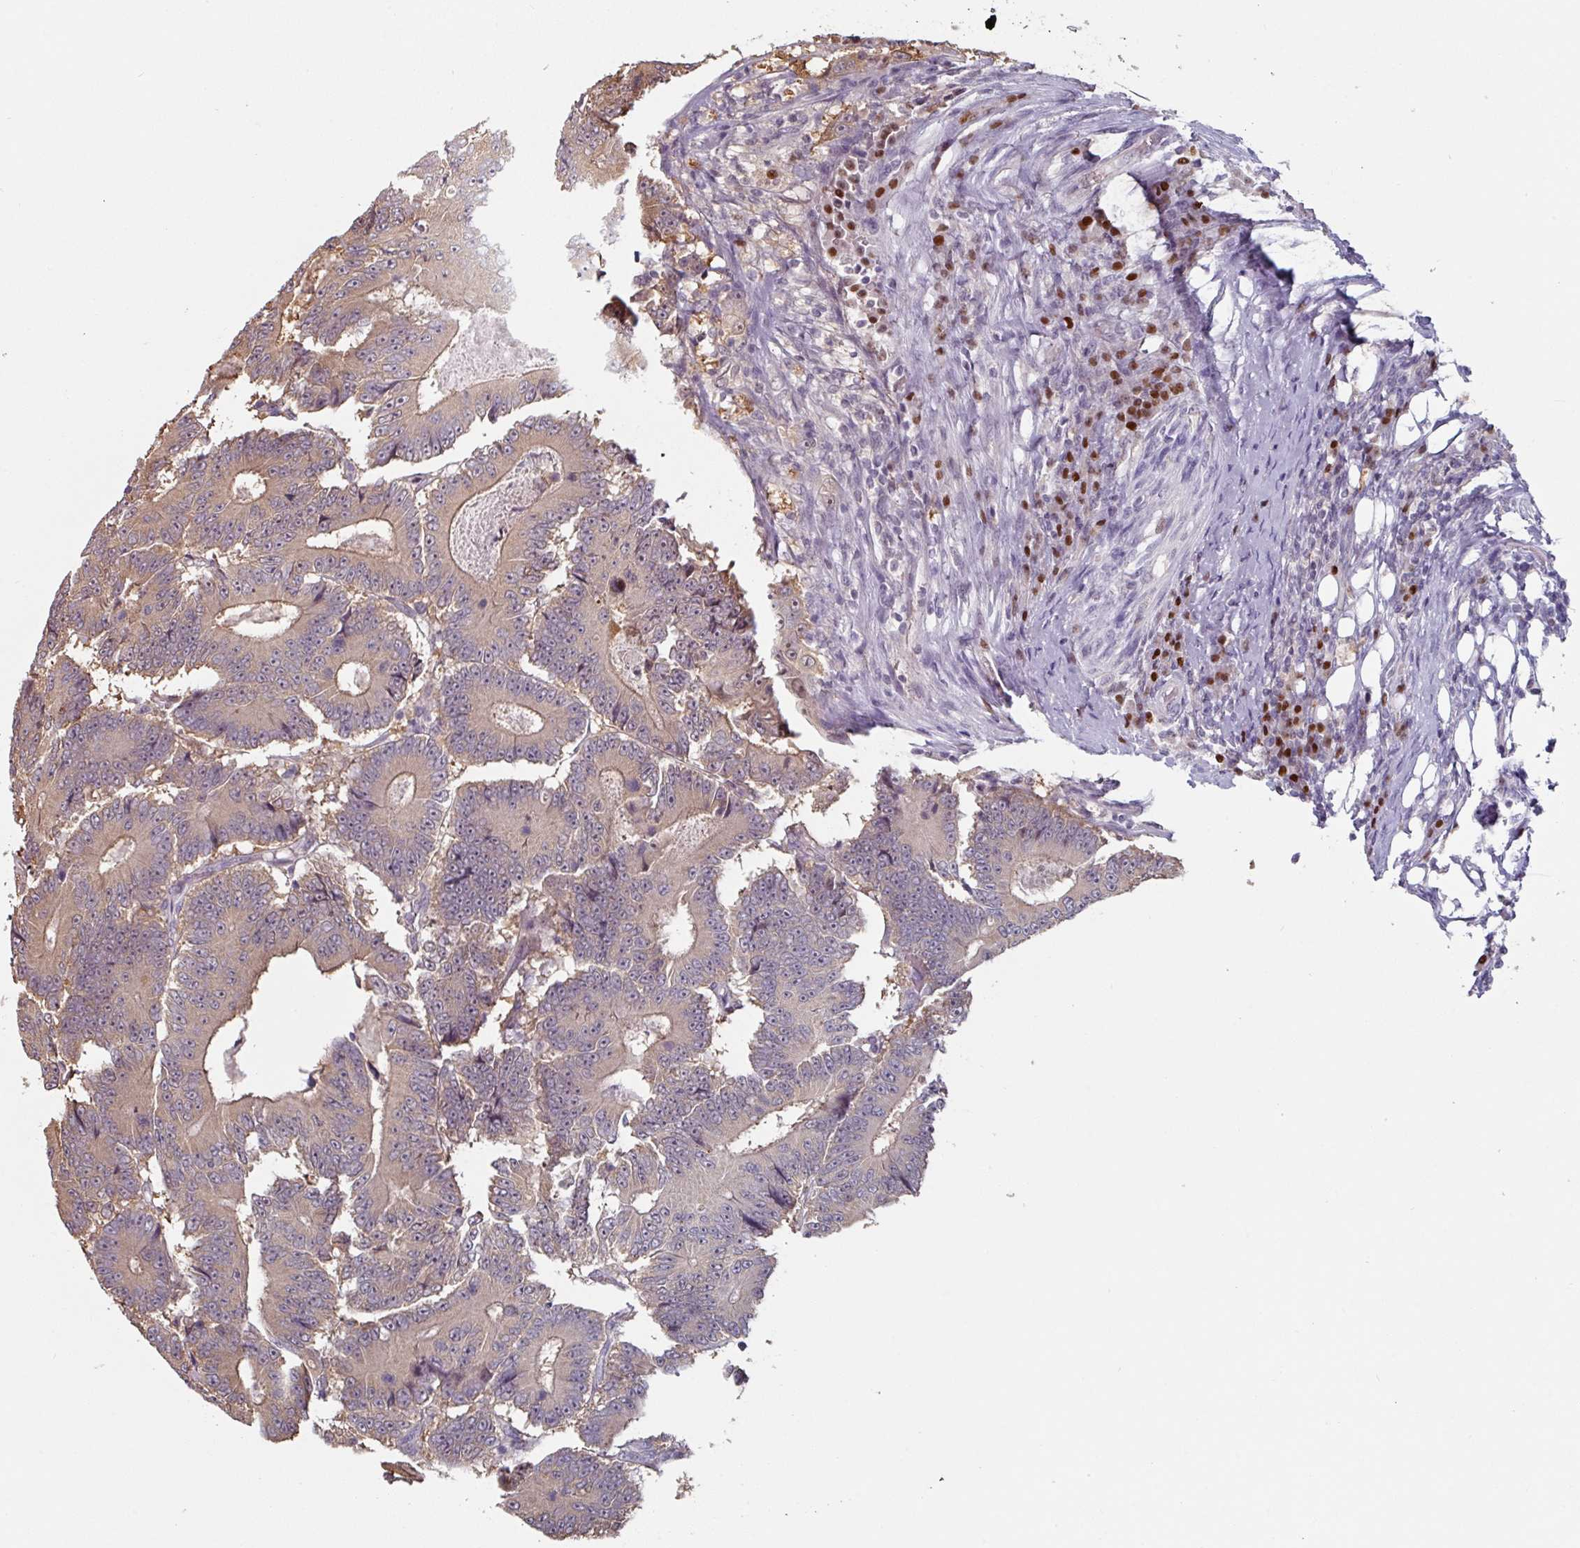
{"staining": {"intensity": "weak", "quantity": "<25%", "location": "cytoplasmic/membranous"}, "tissue": "colorectal cancer", "cell_type": "Tumor cells", "image_type": "cancer", "snomed": [{"axis": "morphology", "description": "Adenocarcinoma, NOS"}, {"axis": "topography", "description": "Colon"}], "caption": "There is no significant positivity in tumor cells of colorectal adenocarcinoma.", "gene": "ZBTB6", "patient": {"sex": "male", "age": 83}}